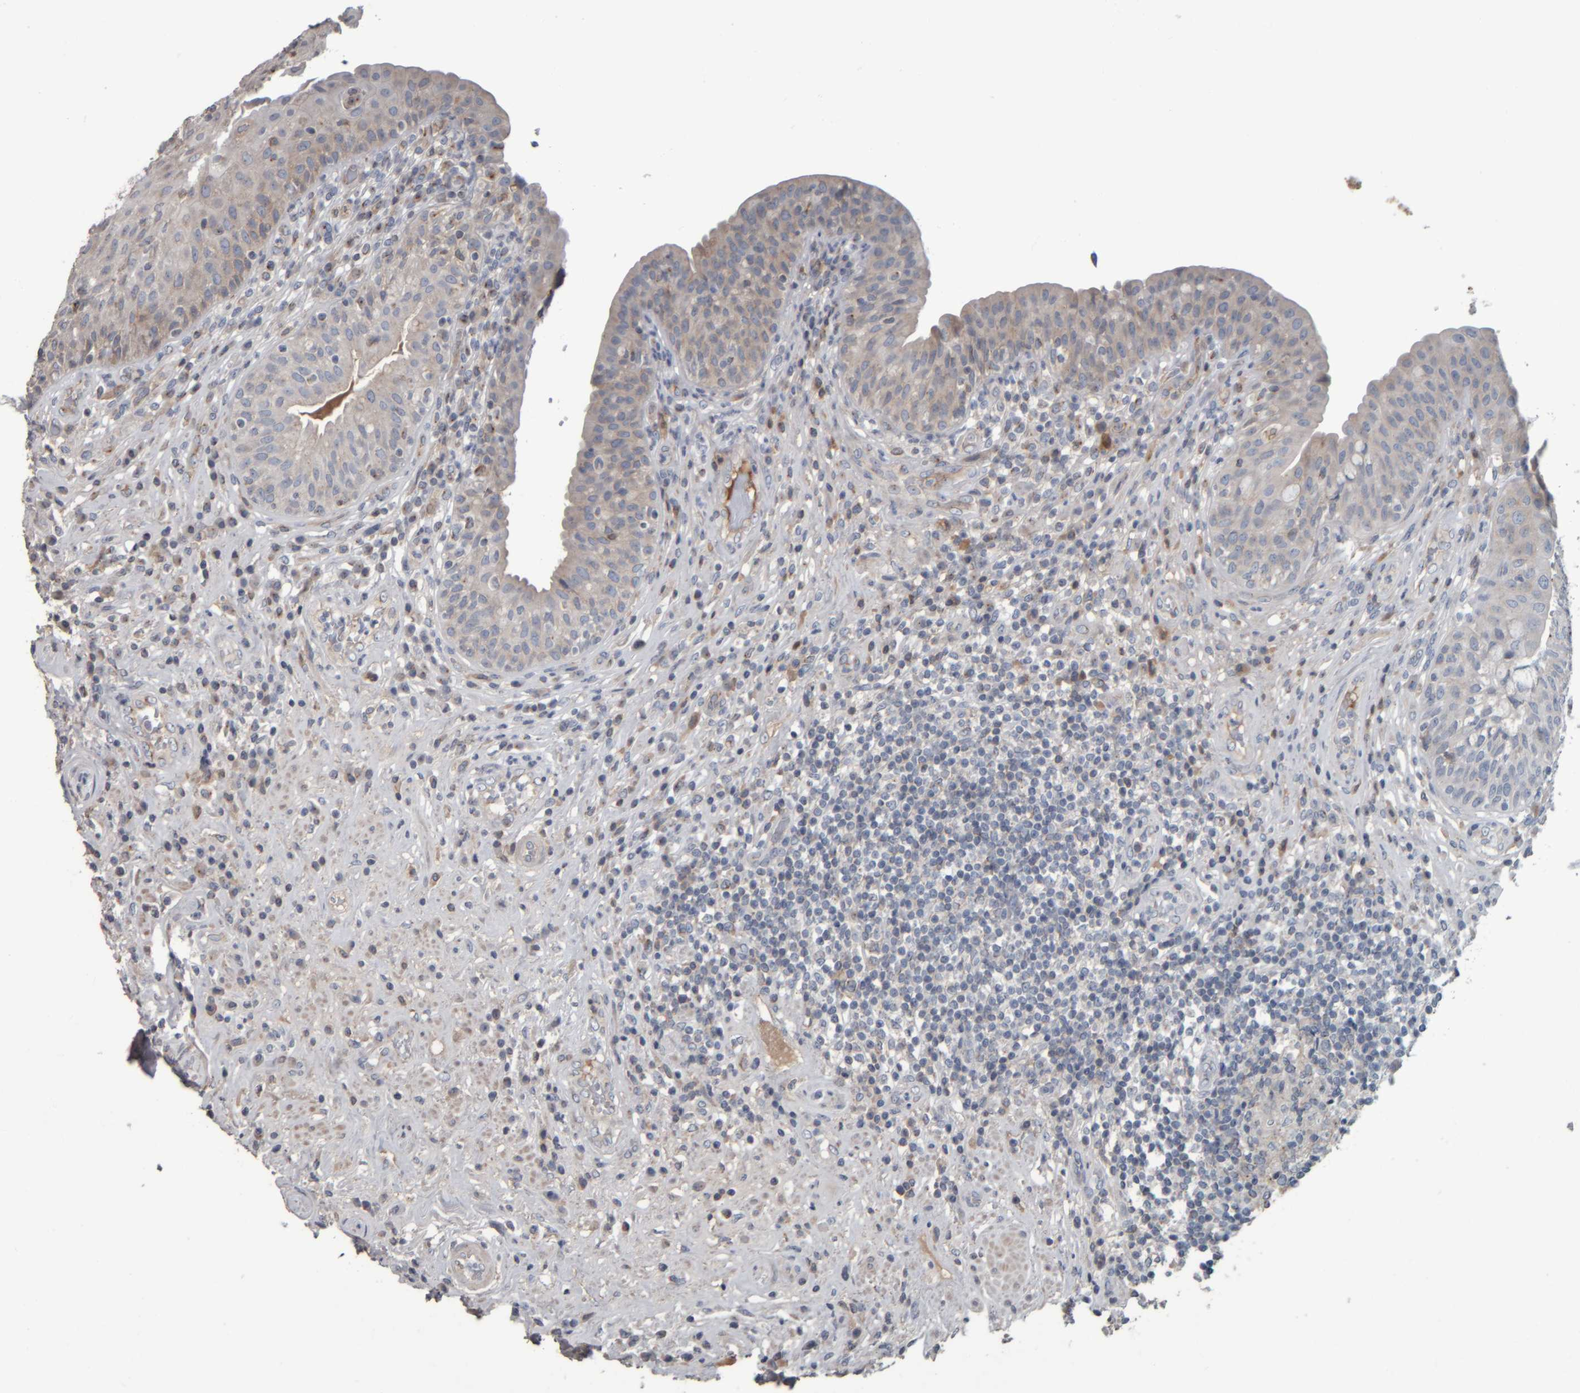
{"staining": {"intensity": "weak", "quantity": "25%-75%", "location": "cytoplasmic/membranous"}, "tissue": "urinary bladder", "cell_type": "Urothelial cells", "image_type": "normal", "snomed": [{"axis": "morphology", "description": "Normal tissue, NOS"}, {"axis": "topography", "description": "Urinary bladder"}], "caption": "Immunohistochemistry photomicrograph of normal urinary bladder: urinary bladder stained using immunohistochemistry demonstrates low levels of weak protein expression localized specifically in the cytoplasmic/membranous of urothelial cells, appearing as a cytoplasmic/membranous brown color.", "gene": "CAVIN4", "patient": {"sex": "female", "age": 62}}